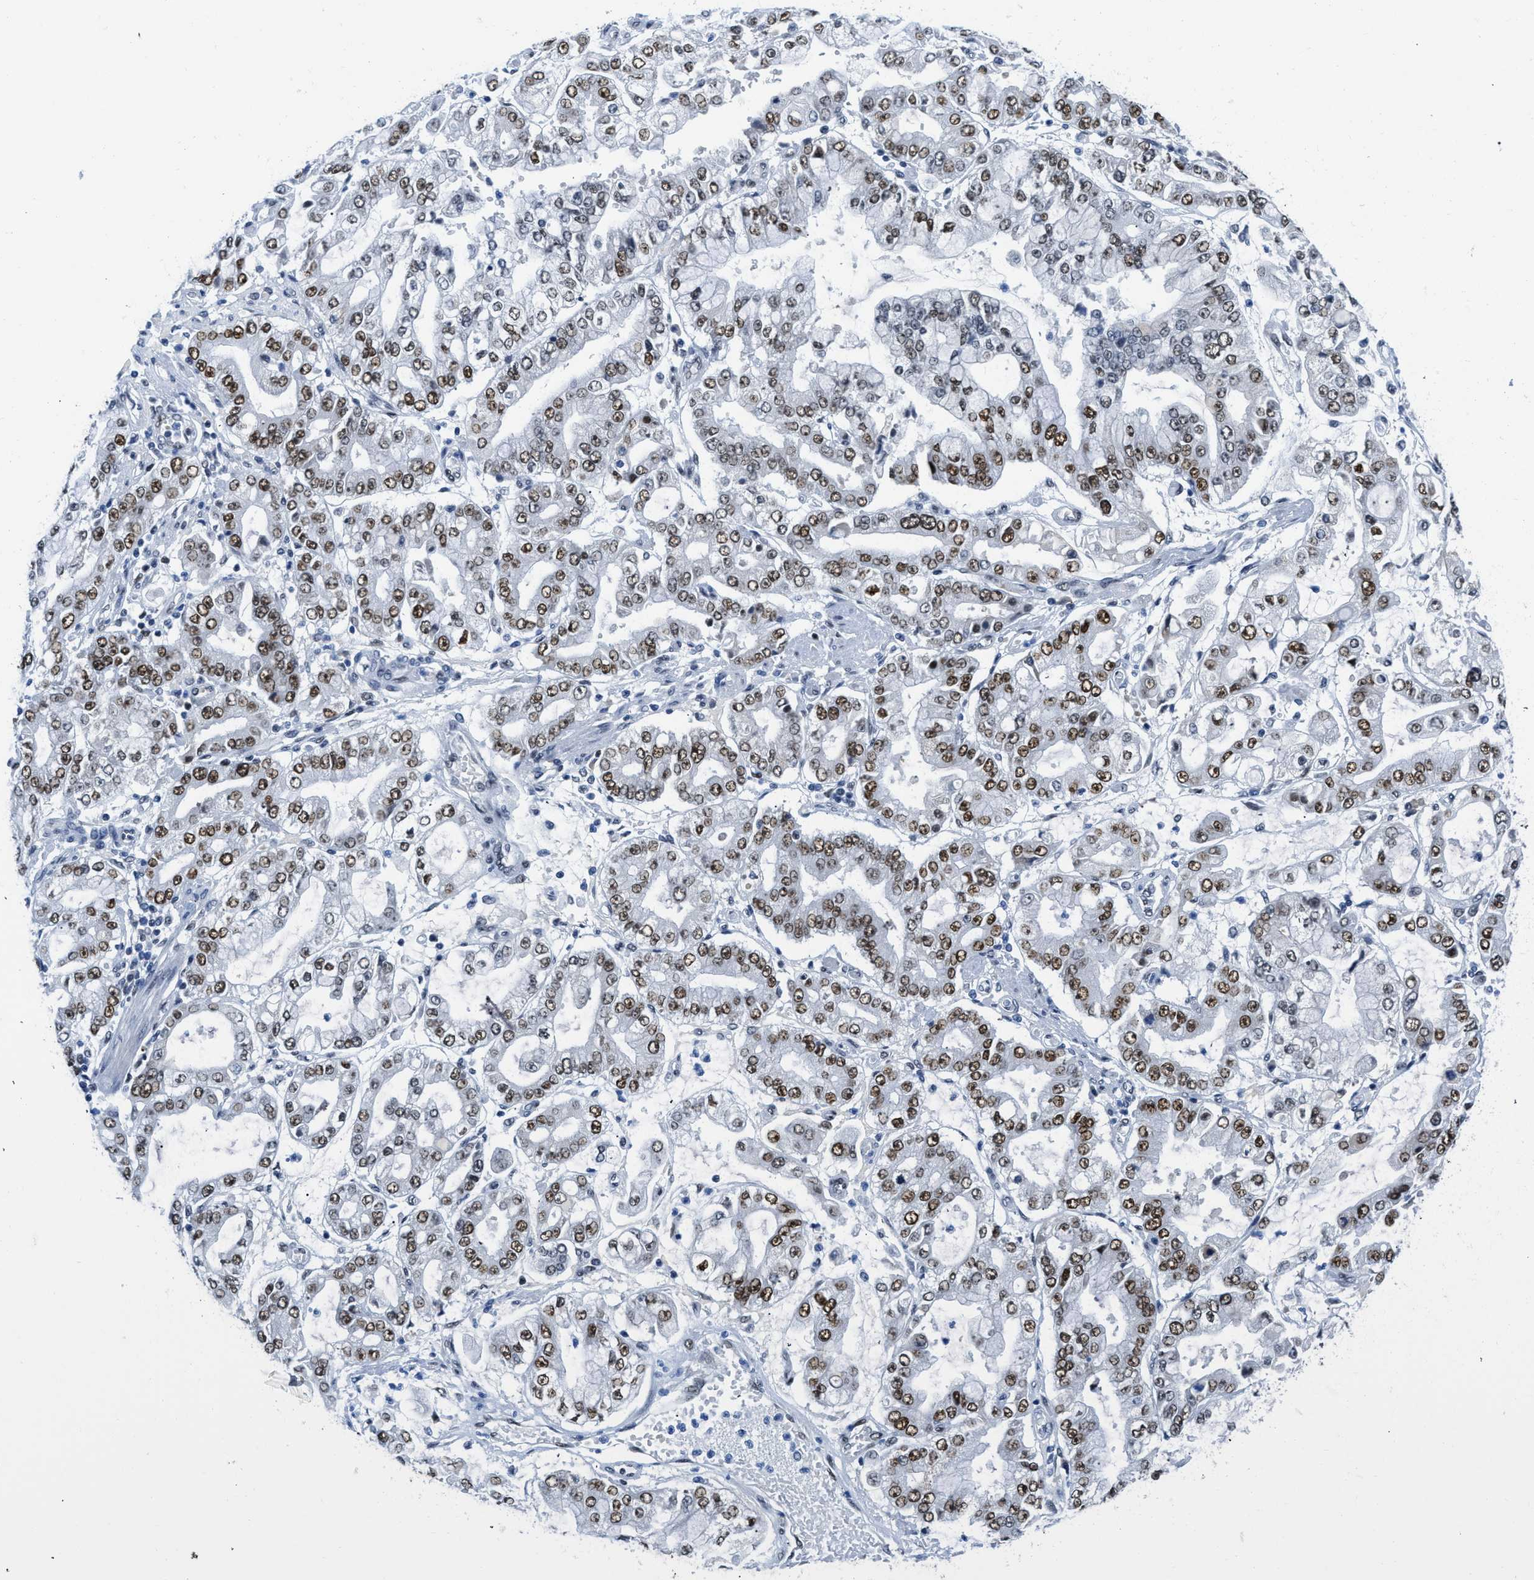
{"staining": {"intensity": "strong", "quantity": ">75%", "location": "nuclear"}, "tissue": "stomach cancer", "cell_type": "Tumor cells", "image_type": "cancer", "snomed": [{"axis": "morphology", "description": "Adenocarcinoma, NOS"}, {"axis": "topography", "description": "Stomach"}], "caption": "Stomach cancer stained with a brown dye shows strong nuclear positive positivity in approximately >75% of tumor cells.", "gene": "SMARCAD1", "patient": {"sex": "male", "age": 76}}